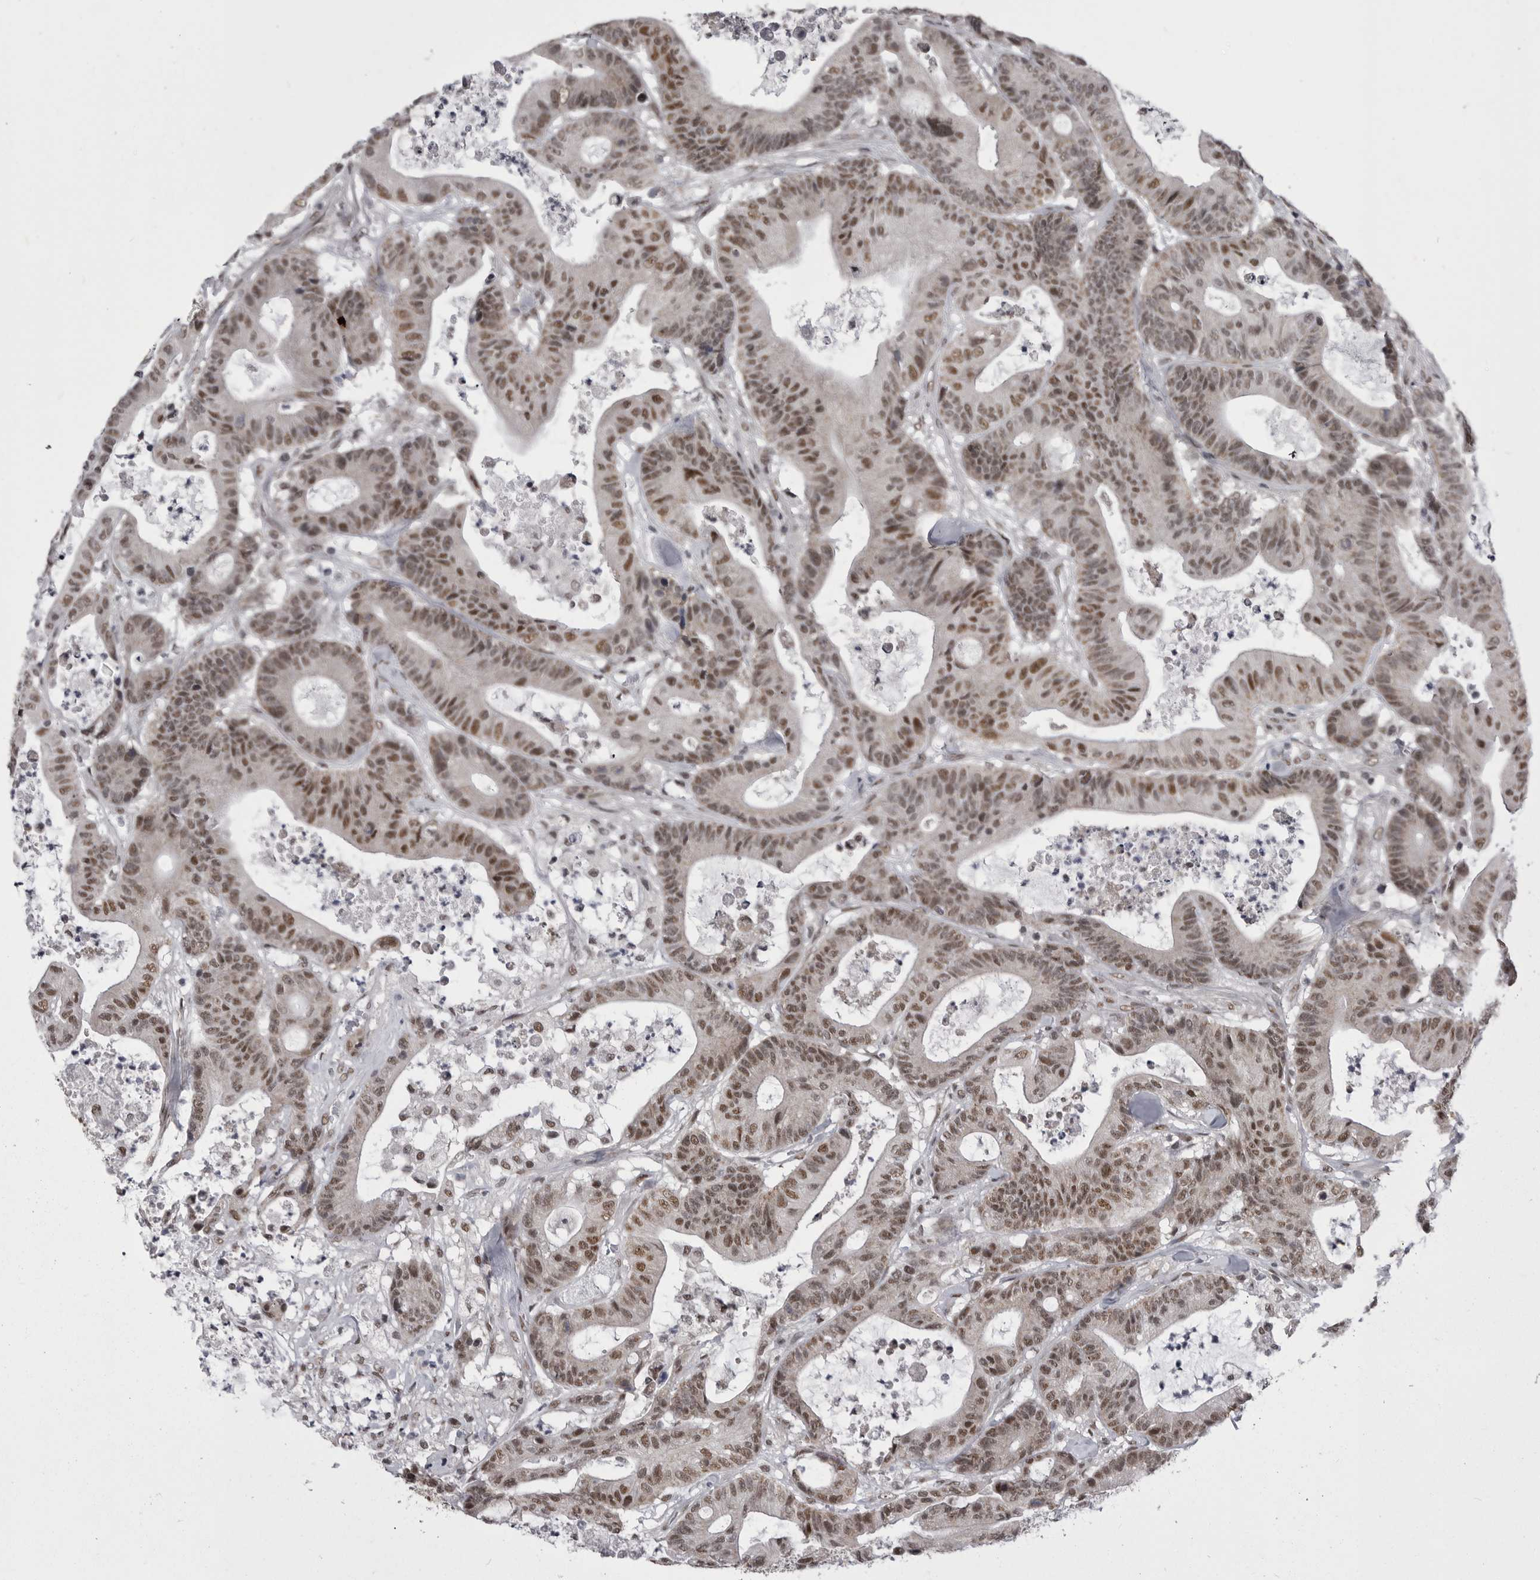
{"staining": {"intensity": "moderate", "quantity": ">75%", "location": "nuclear"}, "tissue": "colorectal cancer", "cell_type": "Tumor cells", "image_type": "cancer", "snomed": [{"axis": "morphology", "description": "Adenocarcinoma, NOS"}, {"axis": "topography", "description": "Colon"}], "caption": "Adenocarcinoma (colorectal) stained with a brown dye shows moderate nuclear positive positivity in about >75% of tumor cells.", "gene": "MEPCE", "patient": {"sex": "female", "age": 84}}